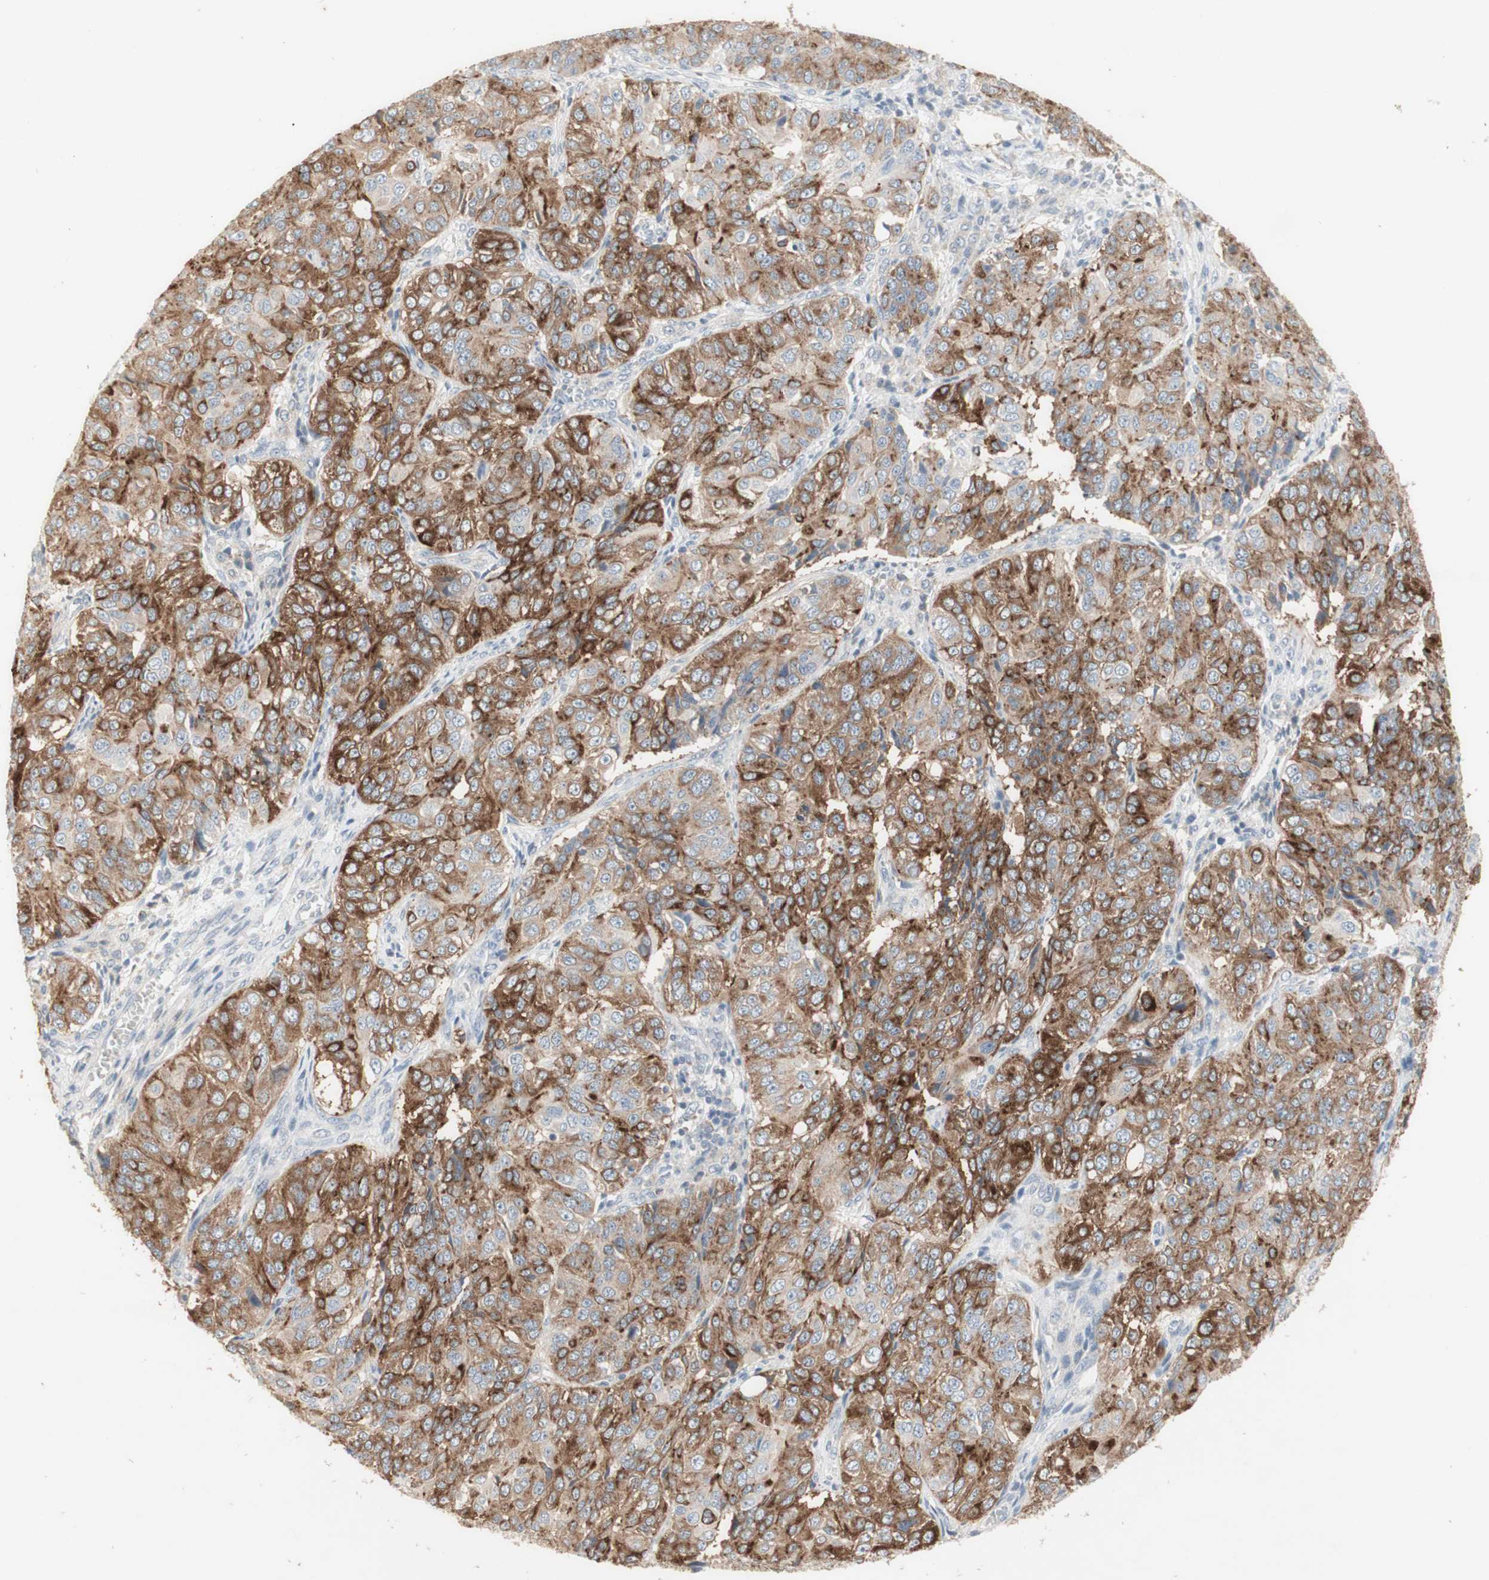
{"staining": {"intensity": "moderate", "quantity": ">75%", "location": "cytoplasmic/membranous"}, "tissue": "ovarian cancer", "cell_type": "Tumor cells", "image_type": "cancer", "snomed": [{"axis": "morphology", "description": "Carcinoma, endometroid"}, {"axis": "topography", "description": "Ovary"}], "caption": "Immunohistochemical staining of ovarian cancer reveals medium levels of moderate cytoplasmic/membranous protein positivity in approximately >75% of tumor cells.", "gene": "ATP6V1B1", "patient": {"sex": "female", "age": 51}}